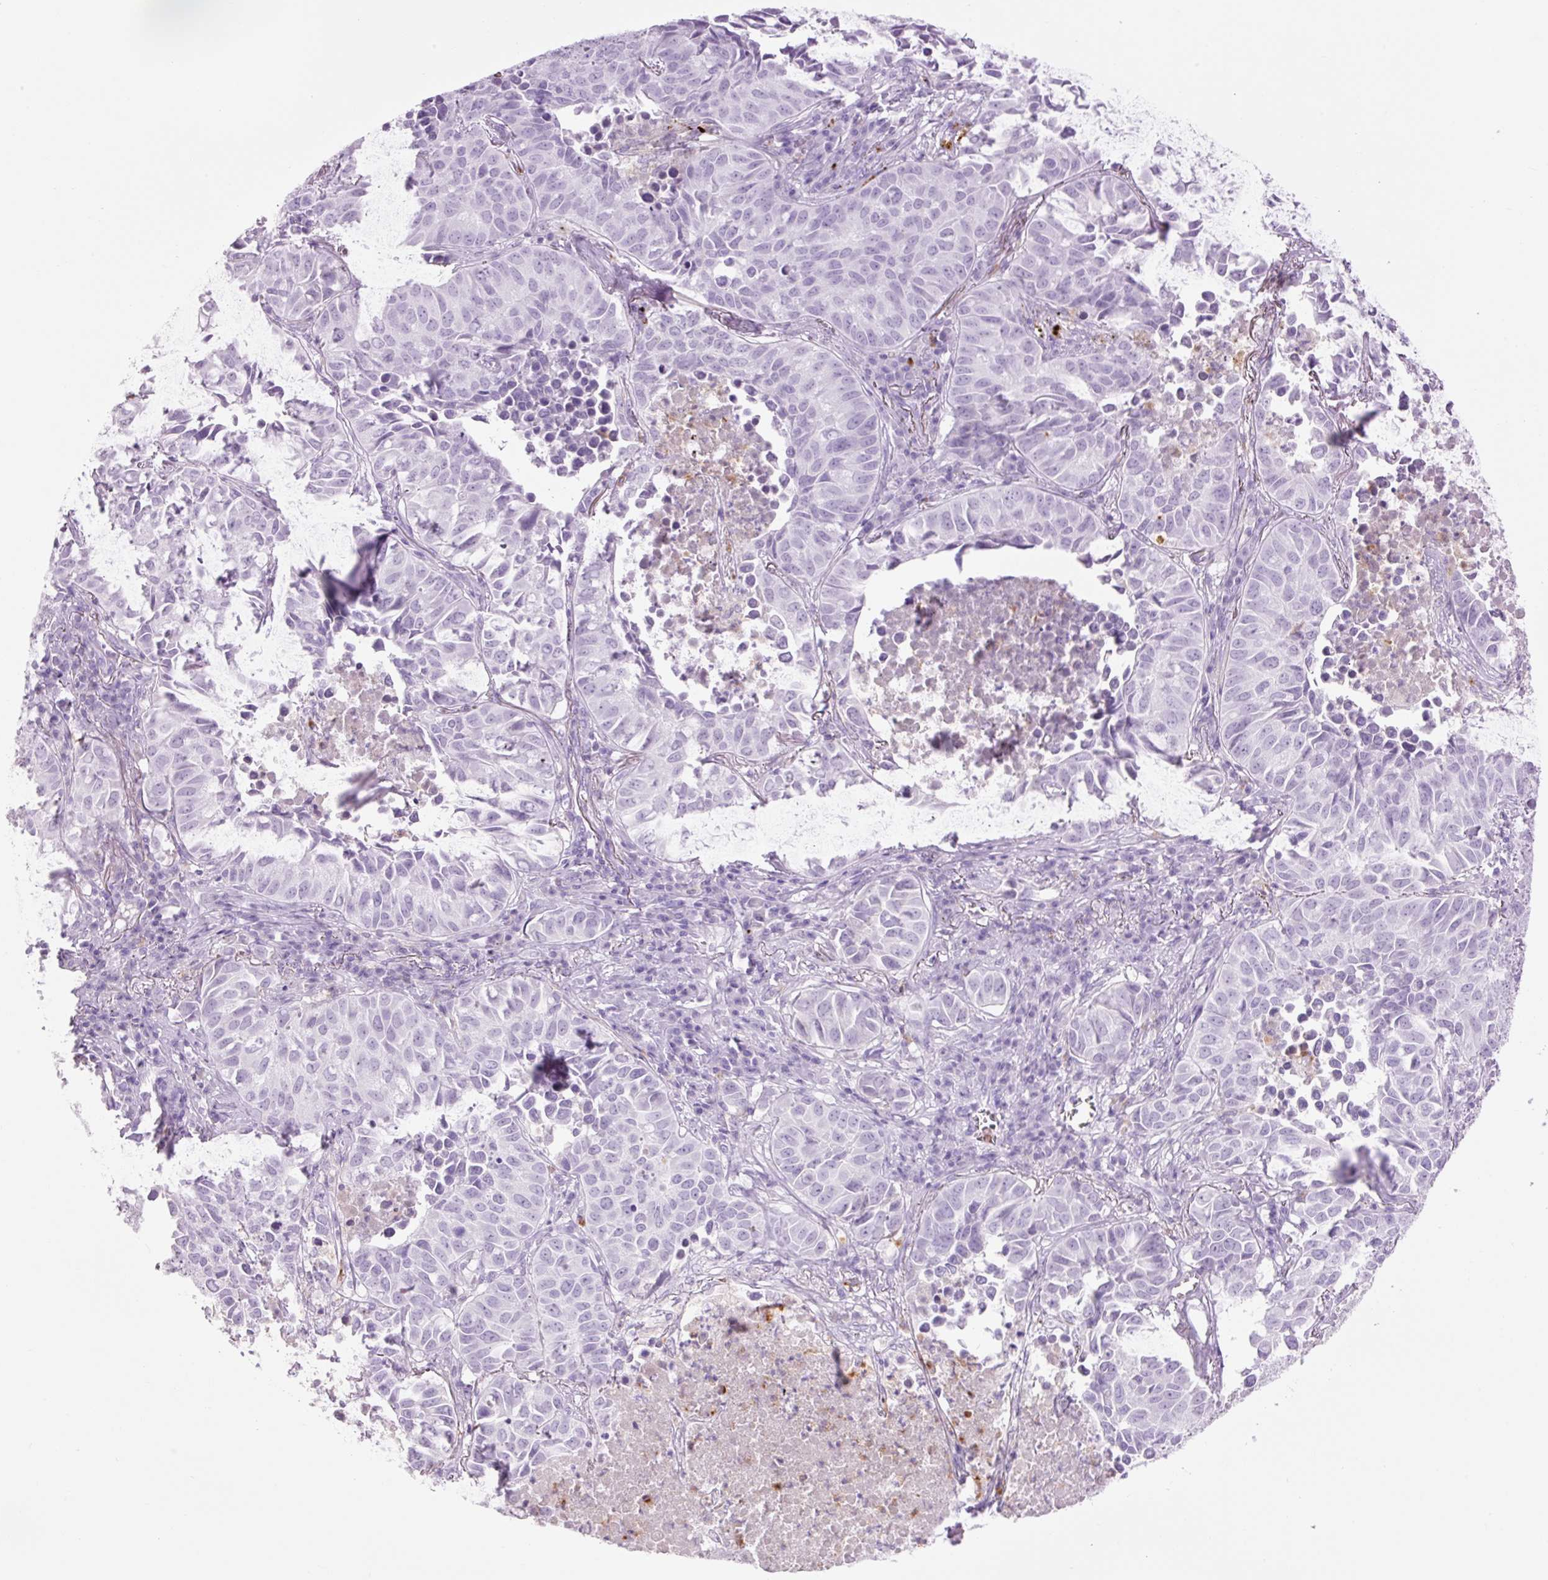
{"staining": {"intensity": "negative", "quantity": "none", "location": "none"}, "tissue": "lung cancer", "cell_type": "Tumor cells", "image_type": "cancer", "snomed": [{"axis": "morphology", "description": "Adenocarcinoma, NOS"}, {"axis": "topography", "description": "Lung"}], "caption": "A micrograph of adenocarcinoma (lung) stained for a protein shows no brown staining in tumor cells.", "gene": "LYZ", "patient": {"sex": "female", "age": 50}}